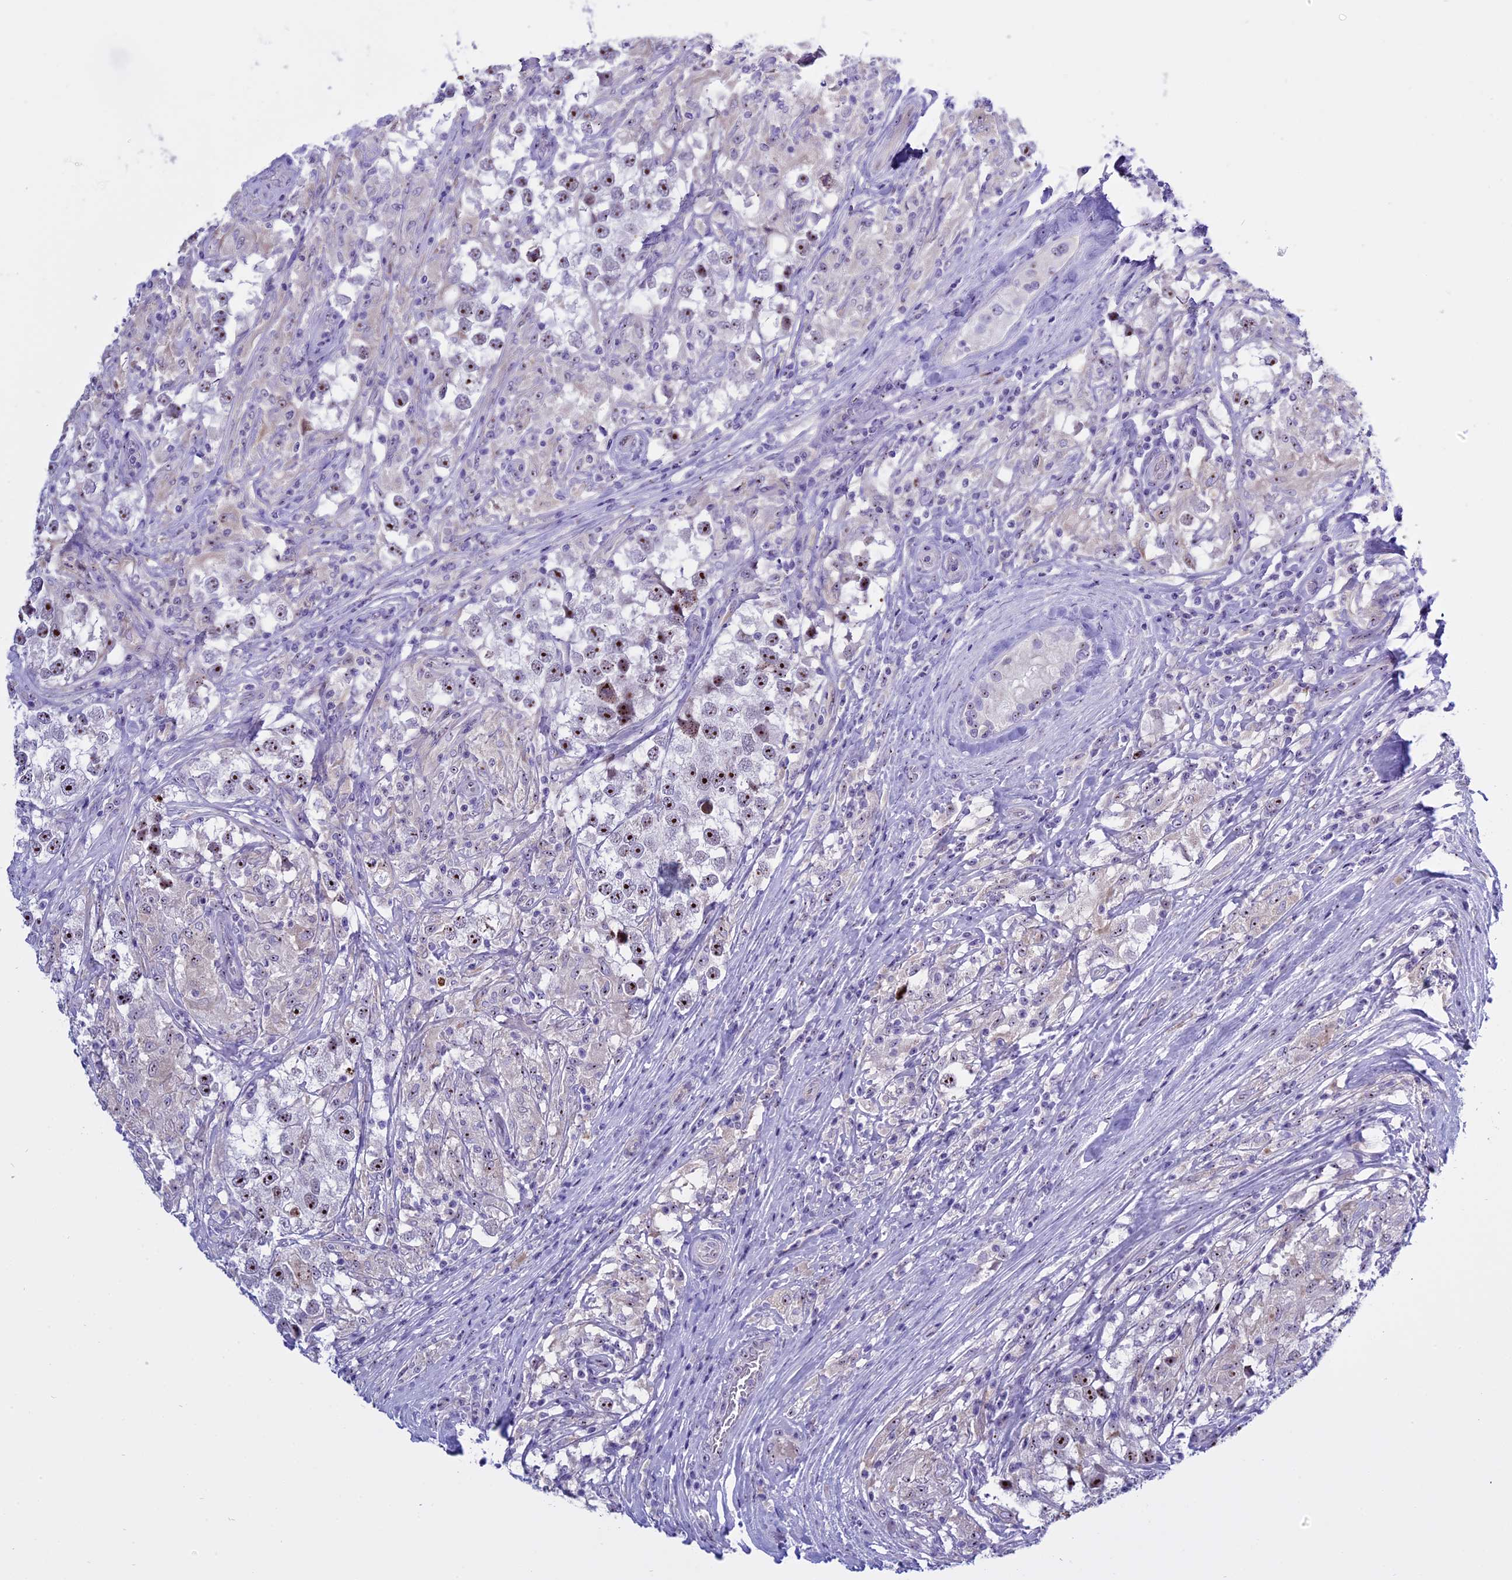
{"staining": {"intensity": "moderate", "quantity": "25%-75%", "location": "nuclear"}, "tissue": "testis cancer", "cell_type": "Tumor cells", "image_type": "cancer", "snomed": [{"axis": "morphology", "description": "Seminoma, NOS"}, {"axis": "topography", "description": "Testis"}], "caption": "The micrograph reveals immunohistochemical staining of testis cancer (seminoma). There is moderate nuclear expression is present in about 25%-75% of tumor cells.", "gene": "TBL3", "patient": {"sex": "male", "age": 46}}